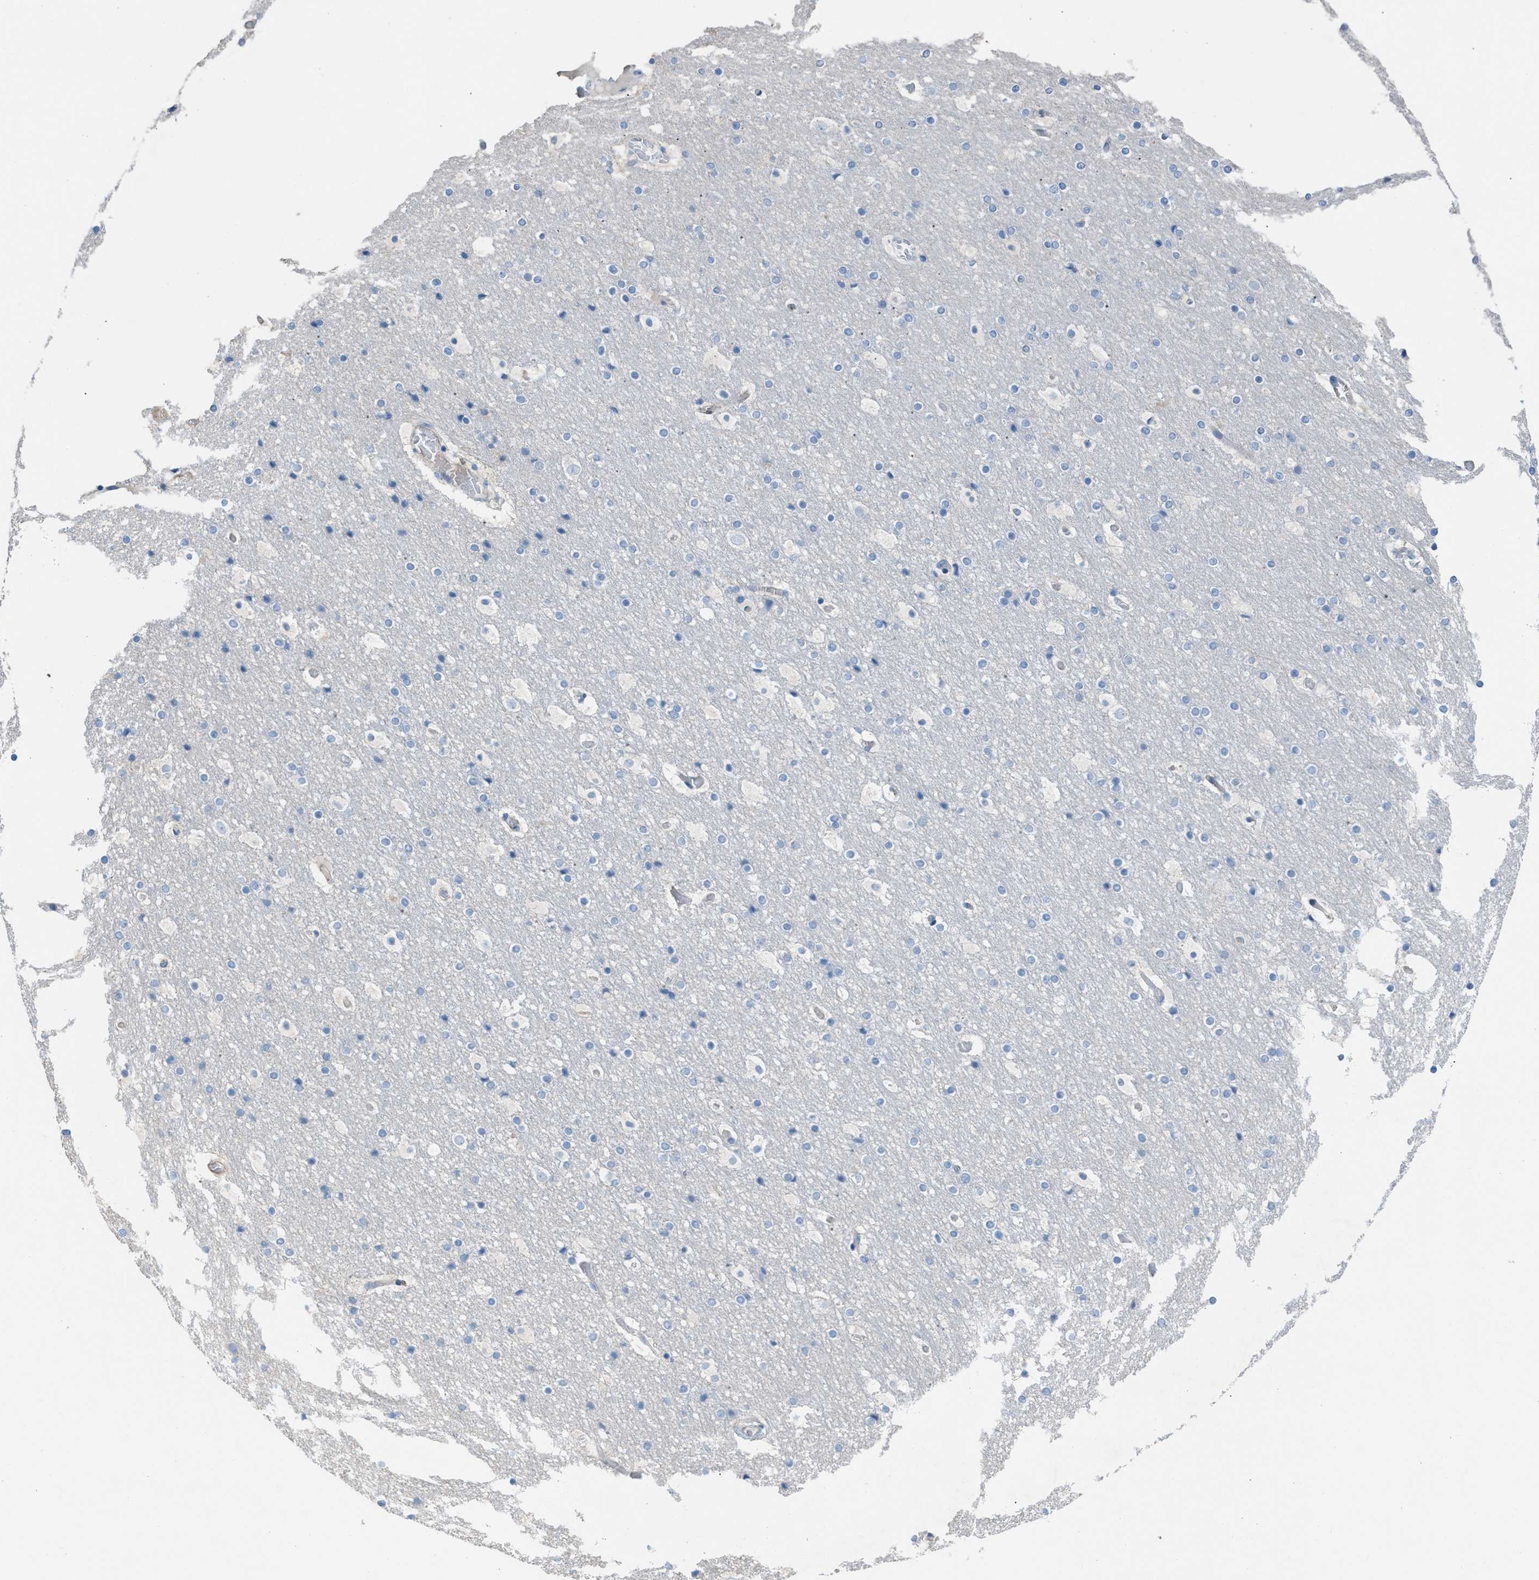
{"staining": {"intensity": "negative", "quantity": "none", "location": "none"}, "tissue": "cerebral cortex", "cell_type": "Endothelial cells", "image_type": "normal", "snomed": [{"axis": "morphology", "description": "Normal tissue, NOS"}, {"axis": "topography", "description": "Cerebral cortex"}], "caption": "DAB immunohistochemical staining of normal human cerebral cortex displays no significant staining in endothelial cells. (DAB (3,3'-diaminobenzidine) immunohistochemistry (IHC) with hematoxylin counter stain).", "gene": "DYSF", "patient": {"sex": "male", "age": 57}}